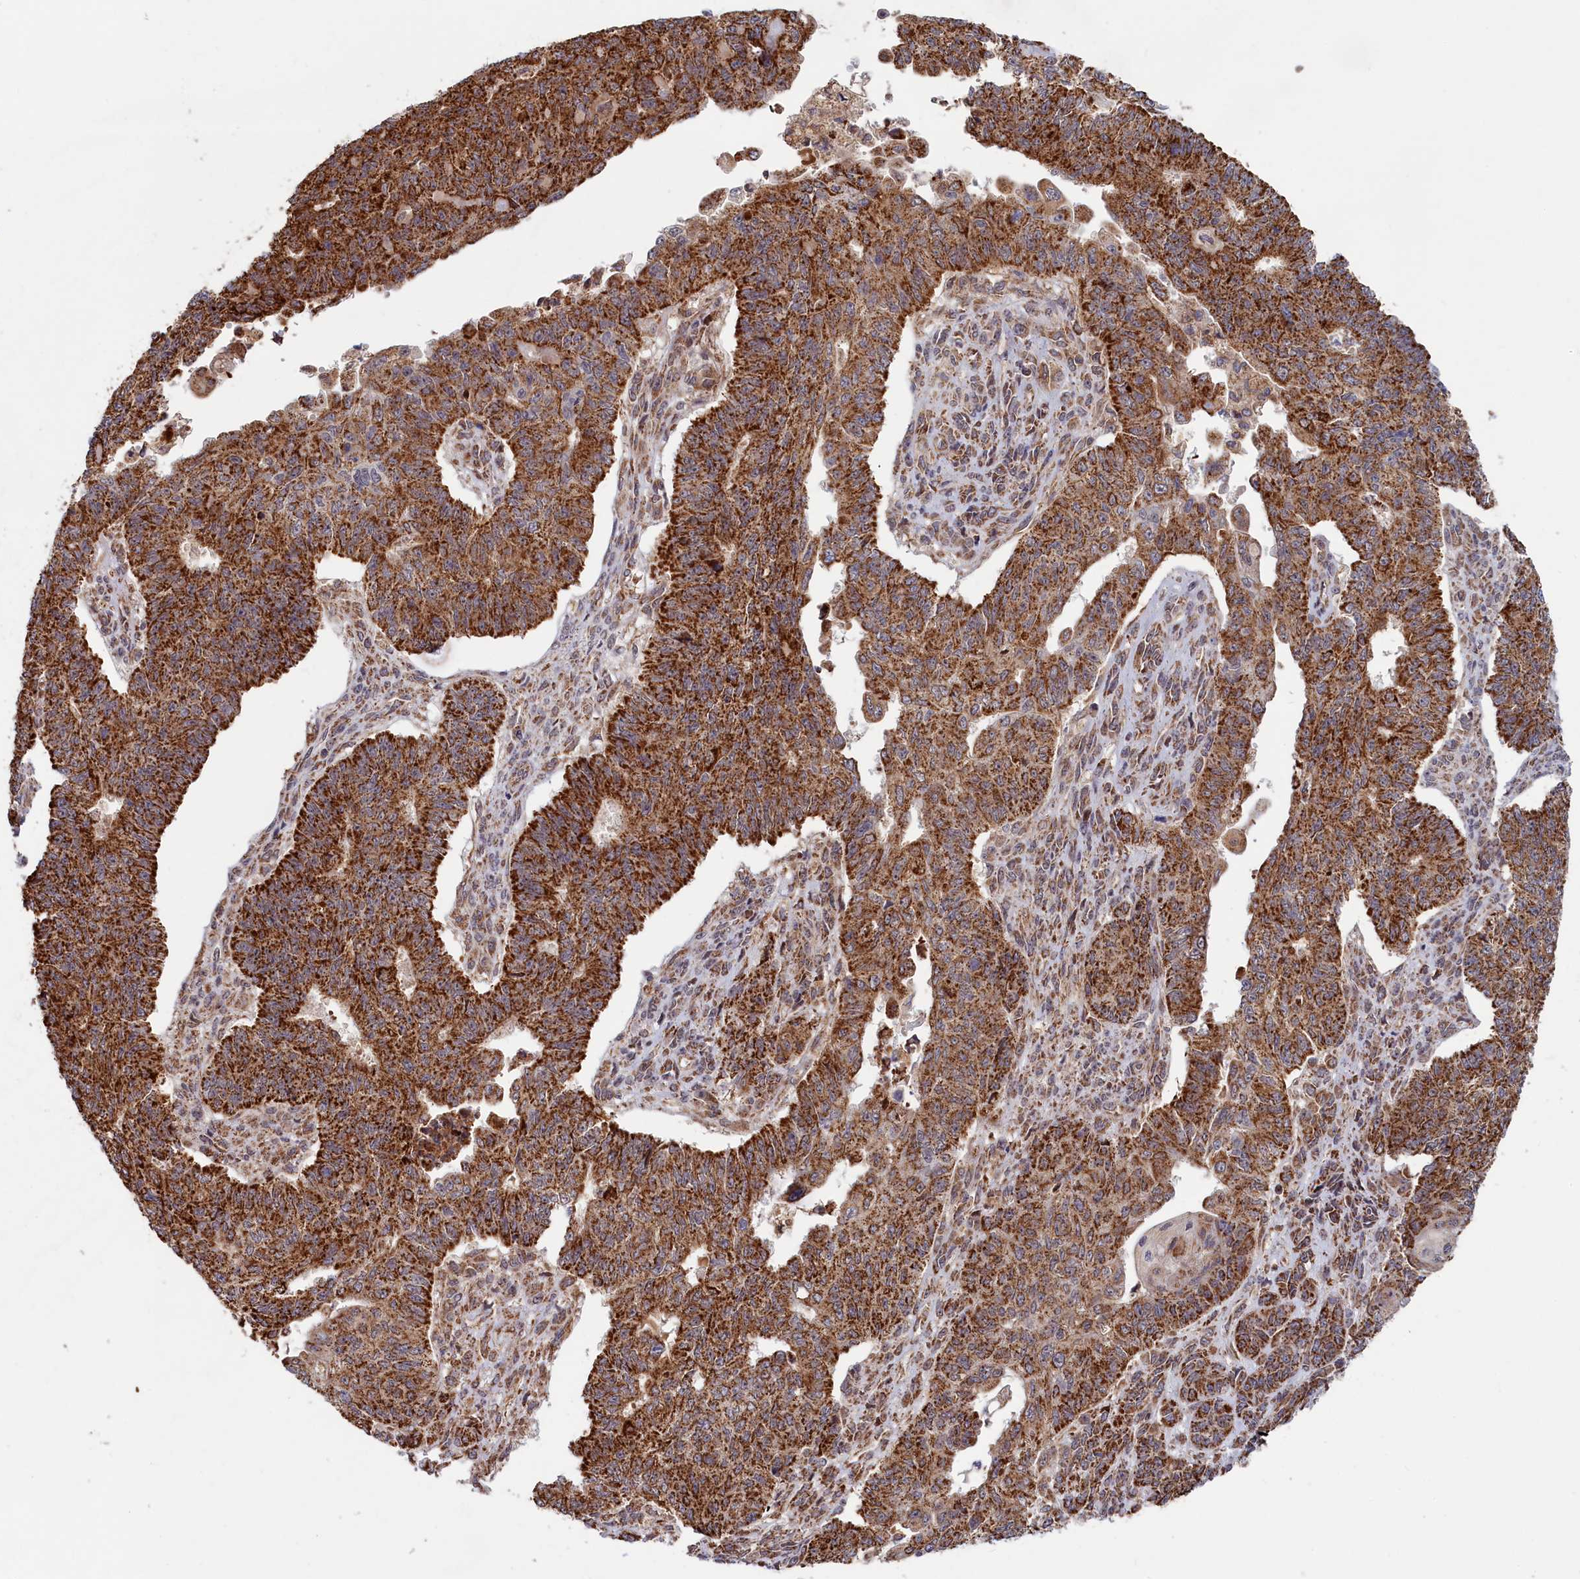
{"staining": {"intensity": "strong", "quantity": ">75%", "location": "cytoplasmic/membranous"}, "tissue": "endometrial cancer", "cell_type": "Tumor cells", "image_type": "cancer", "snomed": [{"axis": "morphology", "description": "Adenocarcinoma, NOS"}, {"axis": "topography", "description": "Endometrium"}], "caption": "A brown stain shows strong cytoplasmic/membranous staining of a protein in endometrial cancer (adenocarcinoma) tumor cells. The staining is performed using DAB (3,3'-diaminobenzidine) brown chromogen to label protein expression. The nuclei are counter-stained blue using hematoxylin.", "gene": "DUS3L", "patient": {"sex": "female", "age": 32}}